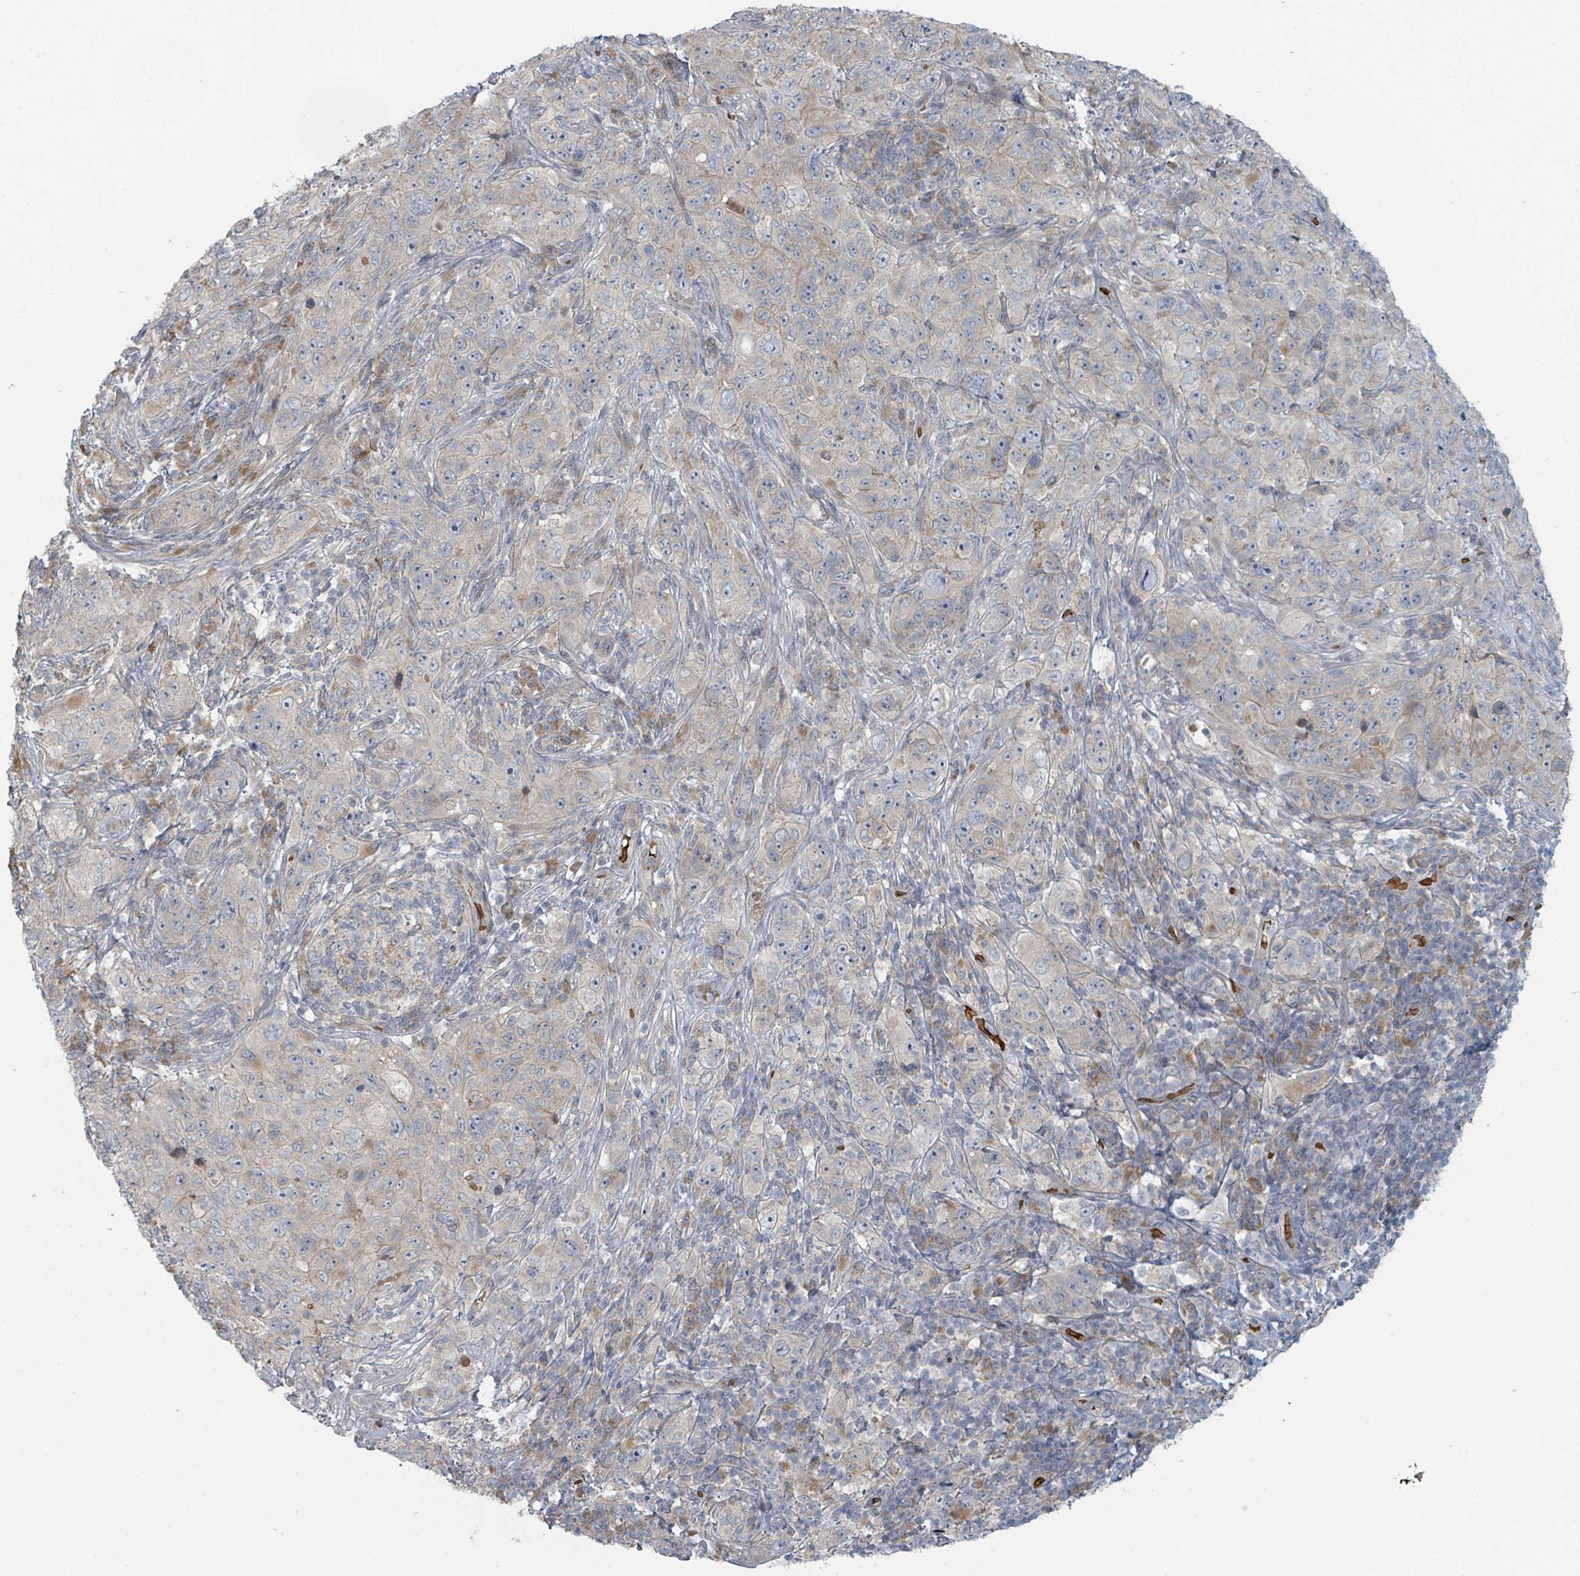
{"staining": {"intensity": "weak", "quantity": "<25%", "location": "cytoplasmic/membranous"}, "tissue": "pancreatic cancer", "cell_type": "Tumor cells", "image_type": "cancer", "snomed": [{"axis": "morphology", "description": "Adenocarcinoma, NOS"}, {"axis": "topography", "description": "Pancreas"}], "caption": "Protein analysis of pancreatic adenocarcinoma displays no significant expression in tumor cells. (Brightfield microscopy of DAB (3,3'-diaminobenzidine) immunohistochemistry (IHC) at high magnification).", "gene": "TRPC4AP", "patient": {"sex": "male", "age": 68}}